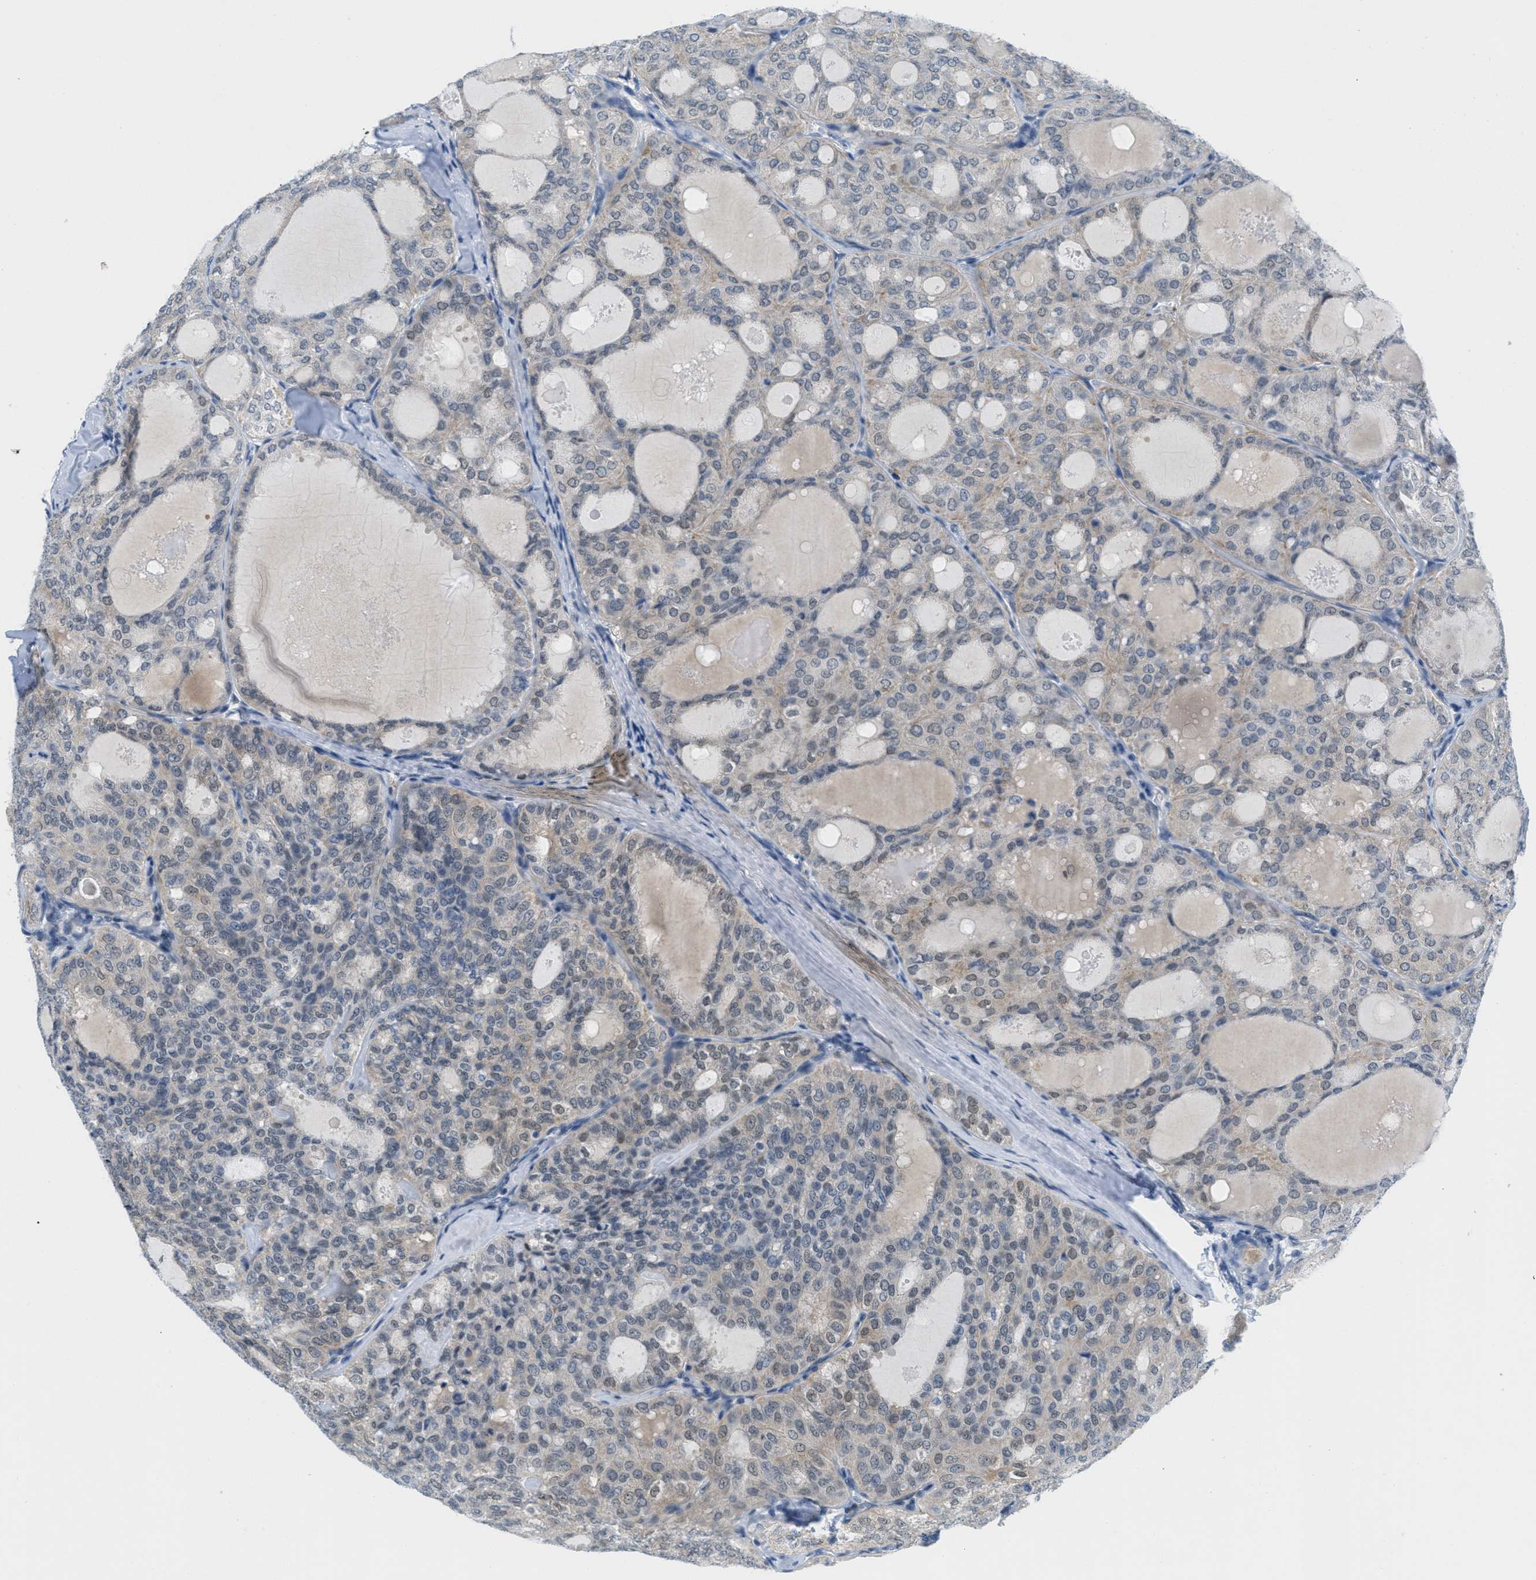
{"staining": {"intensity": "weak", "quantity": "25%-75%", "location": "cytoplasmic/membranous,nuclear"}, "tissue": "thyroid cancer", "cell_type": "Tumor cells", "image_type": "cancer", "snomed": [{"axis": "morphology", "description": "Follicular adenoma carcinoma, NOS"}, {"axis": "topography", "description": "Thyroid gland"}], "caption": "An image of thyroid cancer stained for a protein demonstrates weak cytoplasmic/membranous and nuclear brown staining in tumor cells. Nuclei are stained in blue.", "gene": "HS3ST2", "patient": {"sex": "male", "age": 75}}